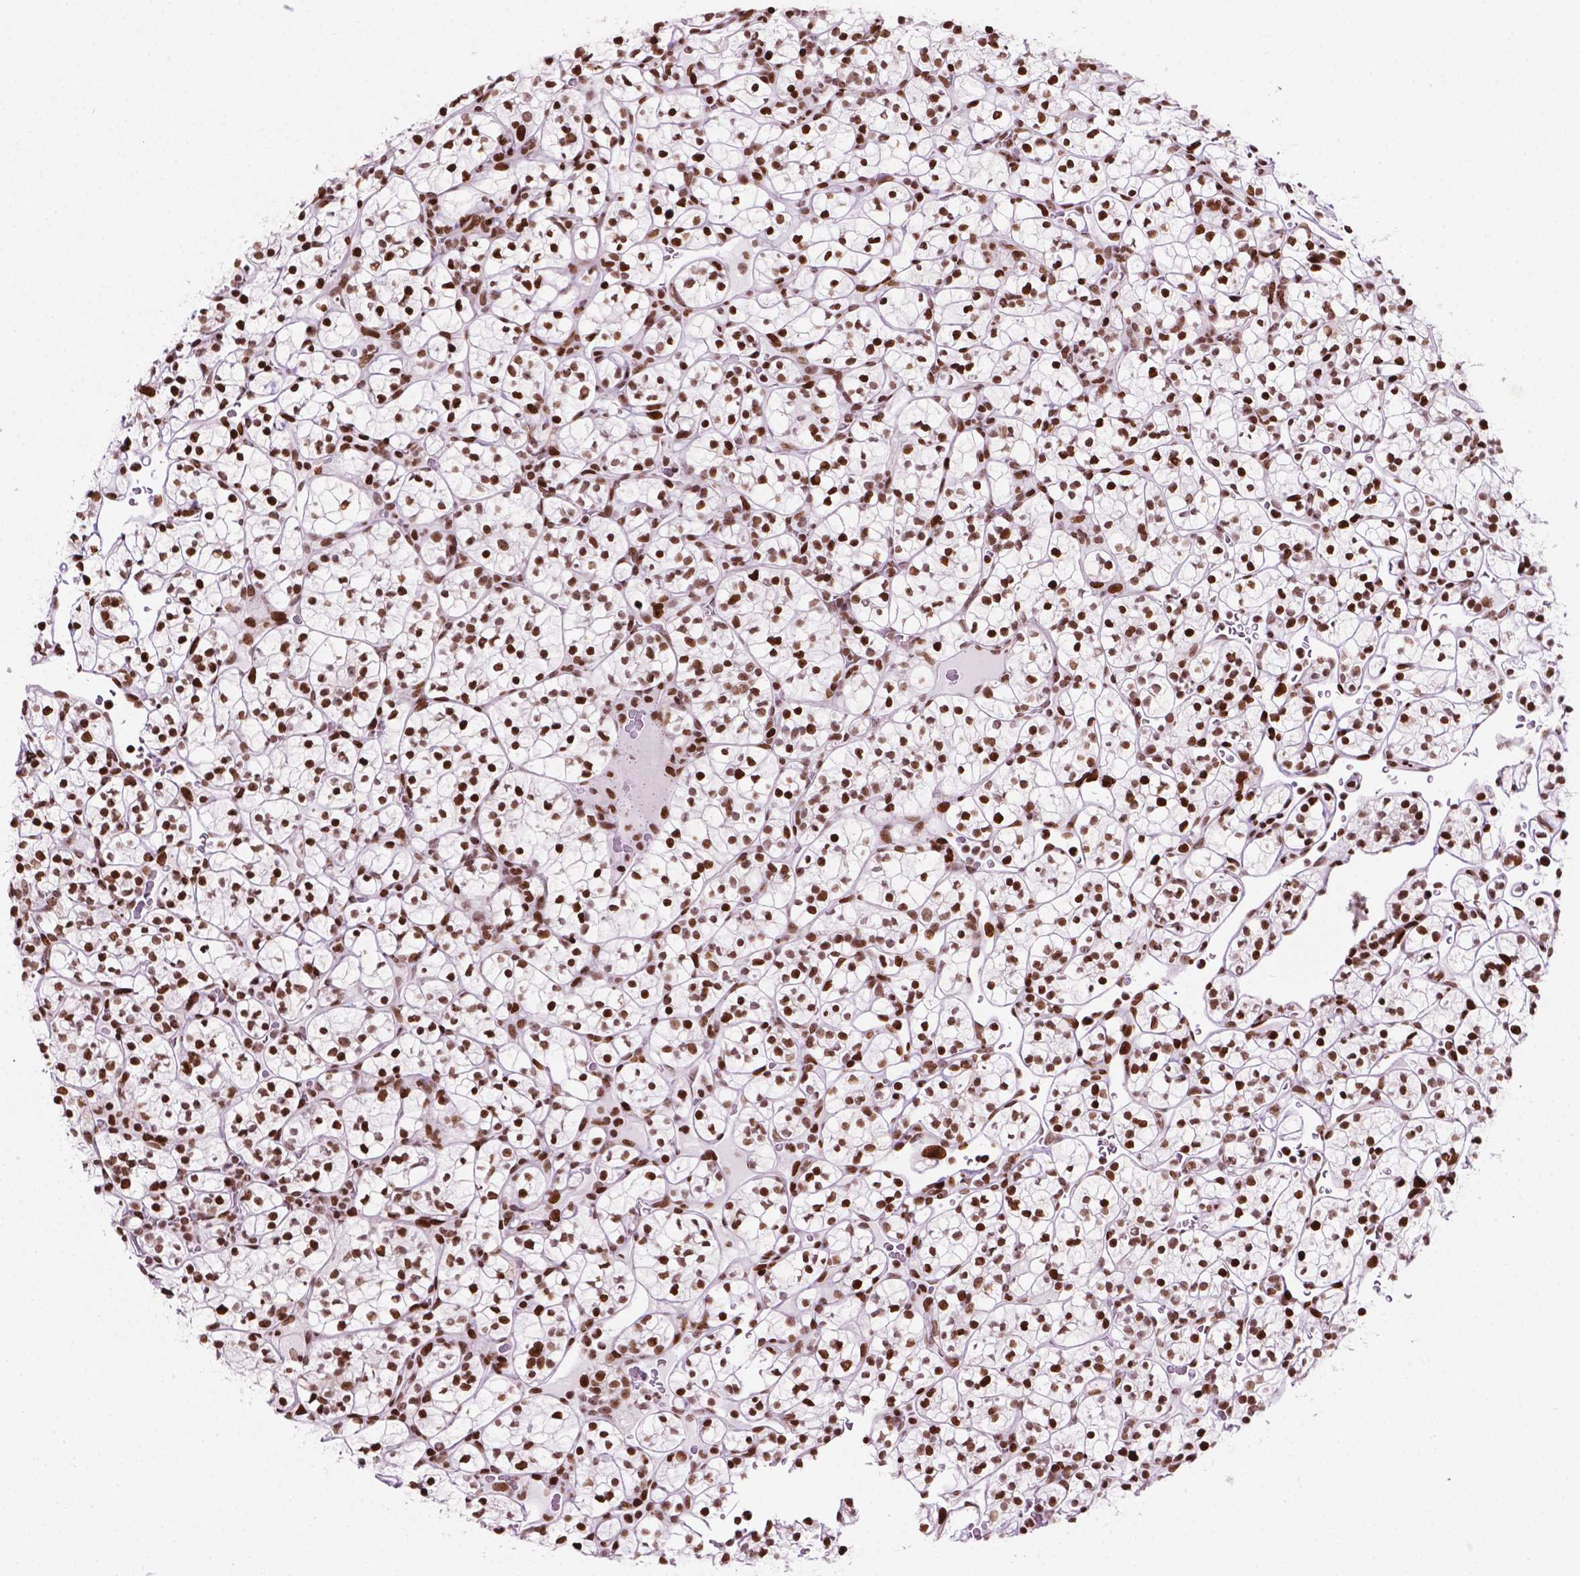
{"staining": {"intensity": "strong", "quantity": ">75%", "location": "nuclear"}, "tissue": "renal cancer", "cell_type": "Tumor cells", "image_type": "cancer", "snomed": [{"axis": "morphology", "description": "Adenocarcinoma, NOS"}, {"axis": "topography", "description": "Kidney"}], "caption": "Human adenocarcinoma (renal) stained with a brown dye demonstrates strong nuclear positive expression in approximately >75% of tumor cells.", "gene": "TMEM250", "patient": {"sex": "female", "age": 89}}